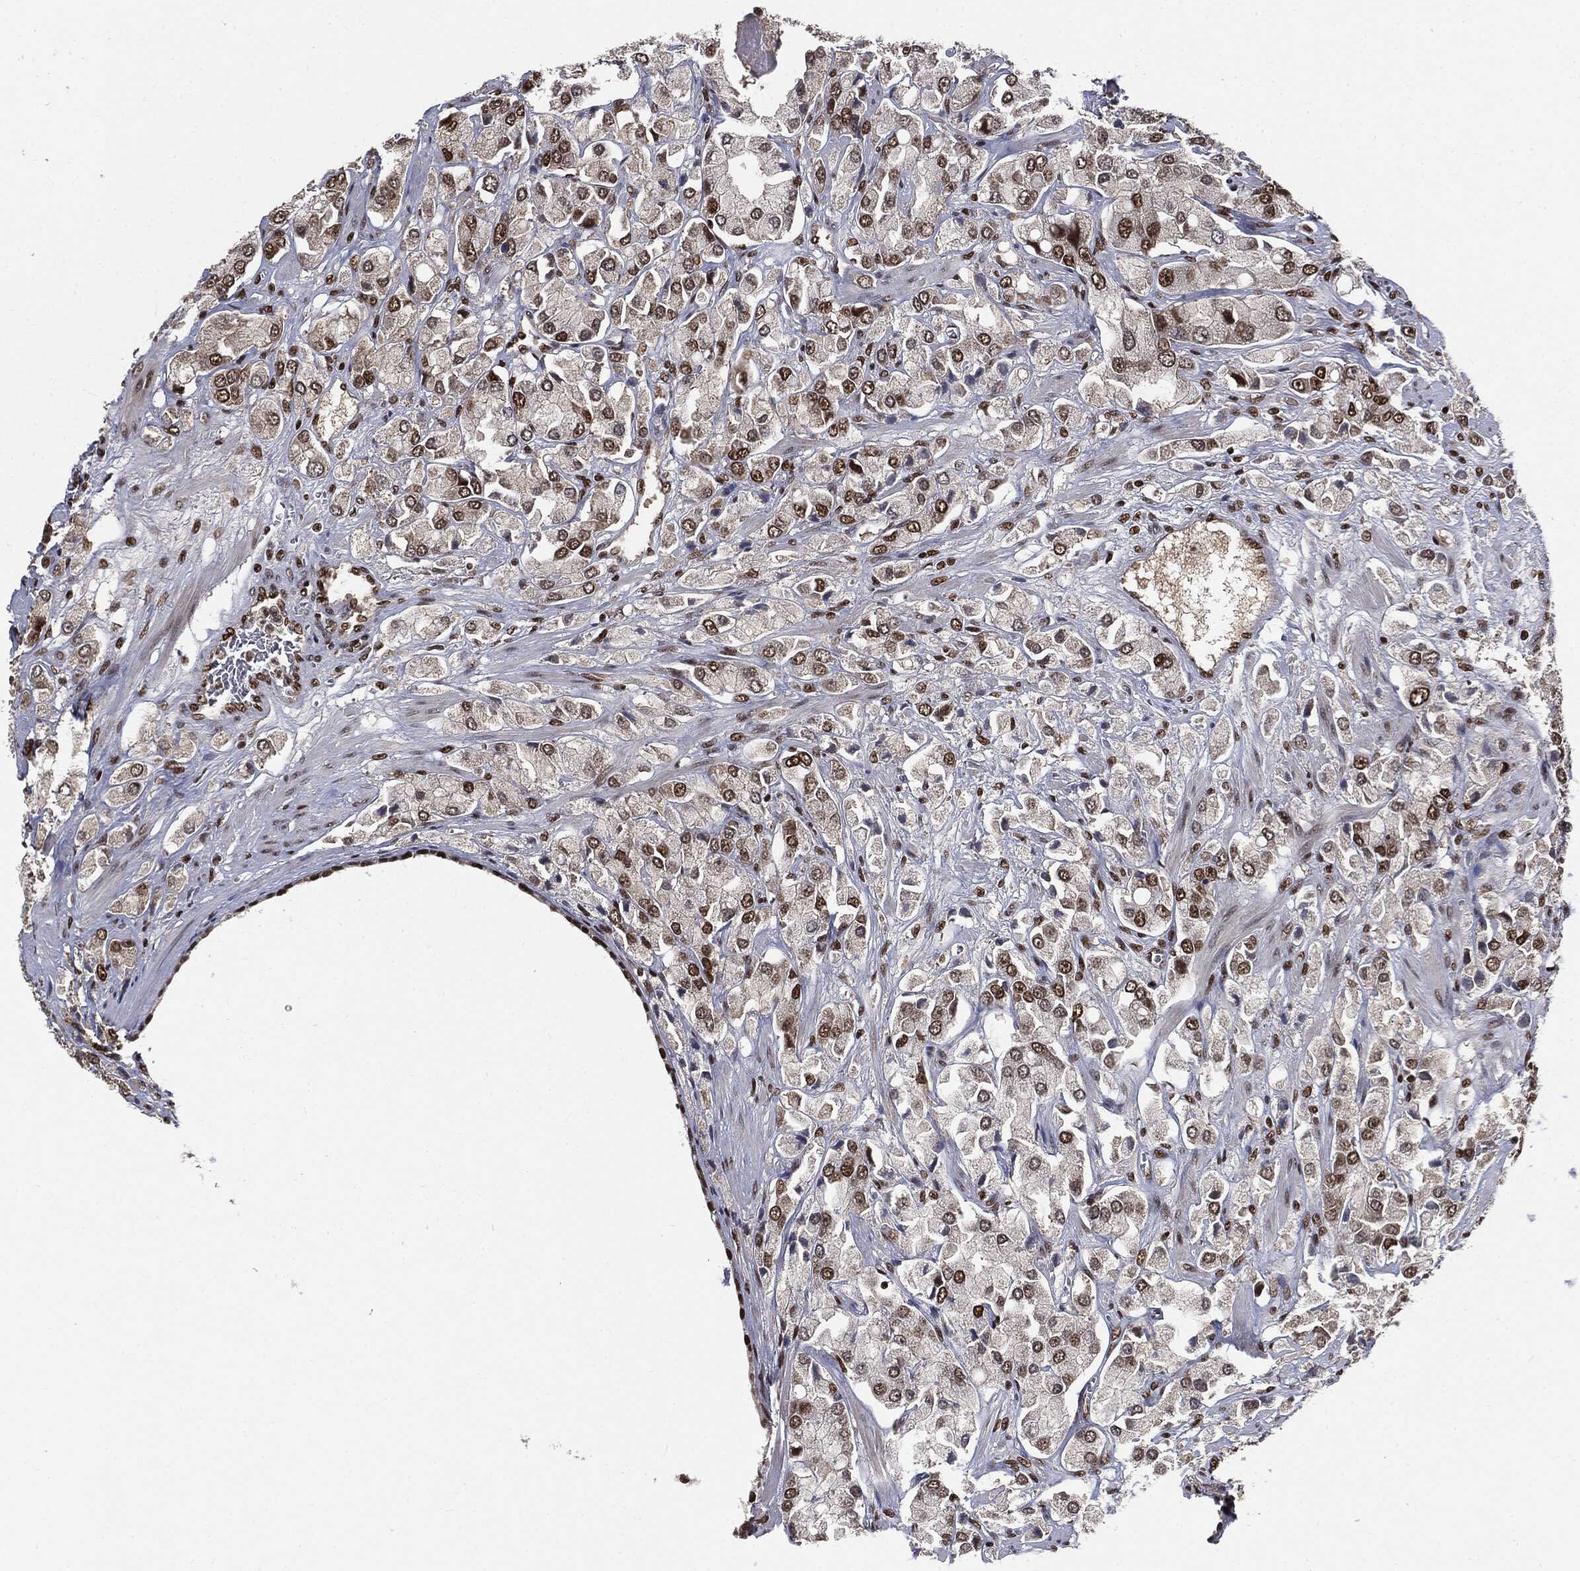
{"staining": {"intensity": "strong", "quantity": ">75%", "location": "nuclear"}, "tissue": "prostate cancer", "cell_type": "Tumor cells", "image_type": "cancer", "snomed": [{"axis": "morphology", "description": "Adenocarcinoma, NOS"}, {"axis": "topography", "description": "Prostate and seminal vesicle, NOS"}, {"axis": "topography", "description": "Prostate"}], "caption": "Prostate cancer was stained to show a protein in brown. There is high levels of strong nuclear staining in about >75% of tumor cells.", "gene": "DPH2", "patient": {"sex": "male", "age": 64}}